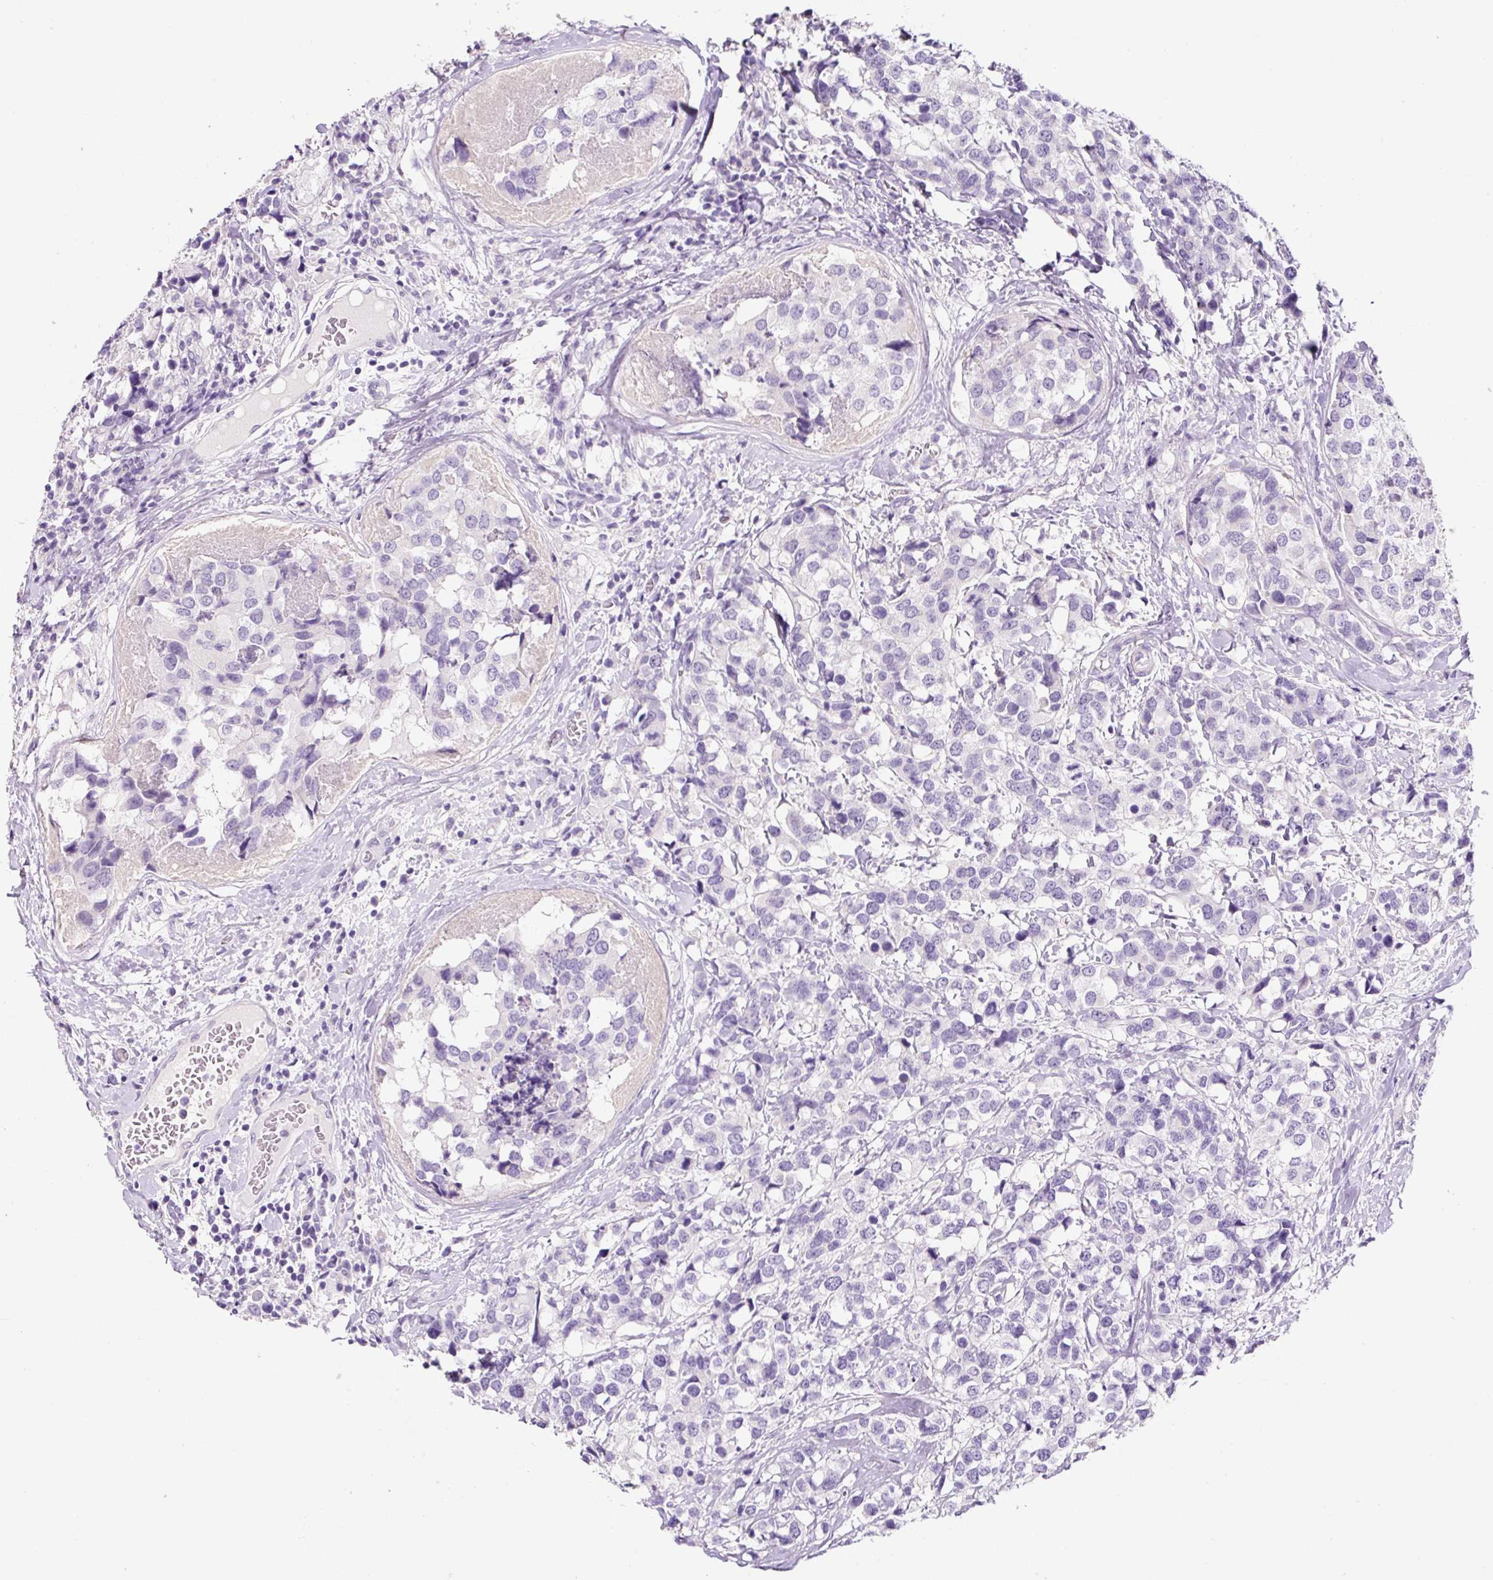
{"staining": {"intensity": "negative", "quantity": "none", "location": "none"}, "tissue": "breast cancer", "cell_type": "Tumor cells", "image_type": "cancer", "snomed": [{"axis": "morphology", "description": "Lobular carcinoma"}, {"axis": "topography", "description": "Breast"}], "caption": "Image shows no significant protein staining in tumor cells of breast cancer. (Immunohistochemistry (ihc), brightfield microscopy, high magnification).", "gene": "SYP", "patient": {"sex": "female", "age": 59}}